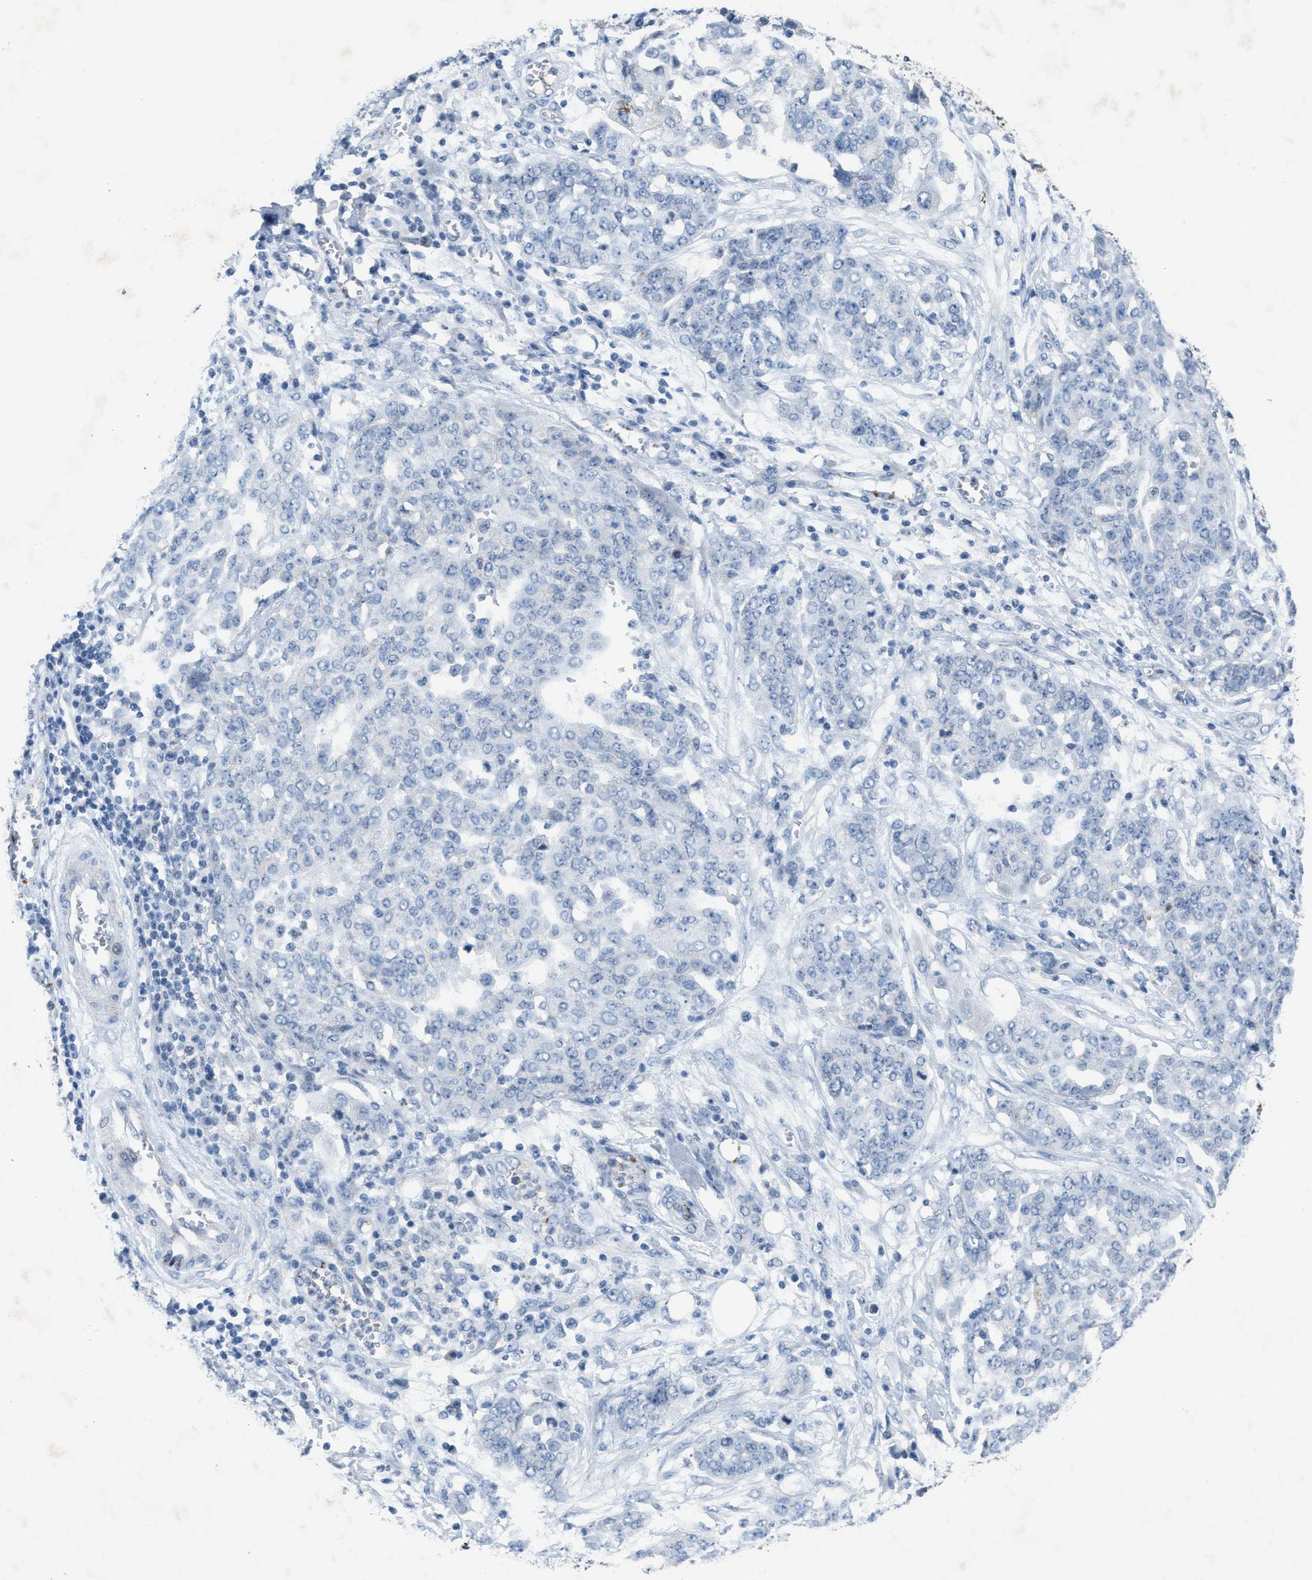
{"staining": {"intensity": "negative", "quantity": "none", "location": "none"}, "tissue": "ovarian cancer", "cell_type": "Tumor cells", "image_type": "cancer", "snomed": [{"axis": "morphology", "description": "Cystadenocarcinoma, serous, NOS"}, {"axis": "topography", "description": "Soft tissue"}, {"axis": "topography", "description": "Ovary"}], "caption": "This is a photomicrograph of immunohistochemistry (IHC) staining of ovarian cancer (serous cystadenocarcinoma), which shows no staining in tumor cells.", "gene": "SLC5A5", "patient": {"sex": "female", "age": 57}}